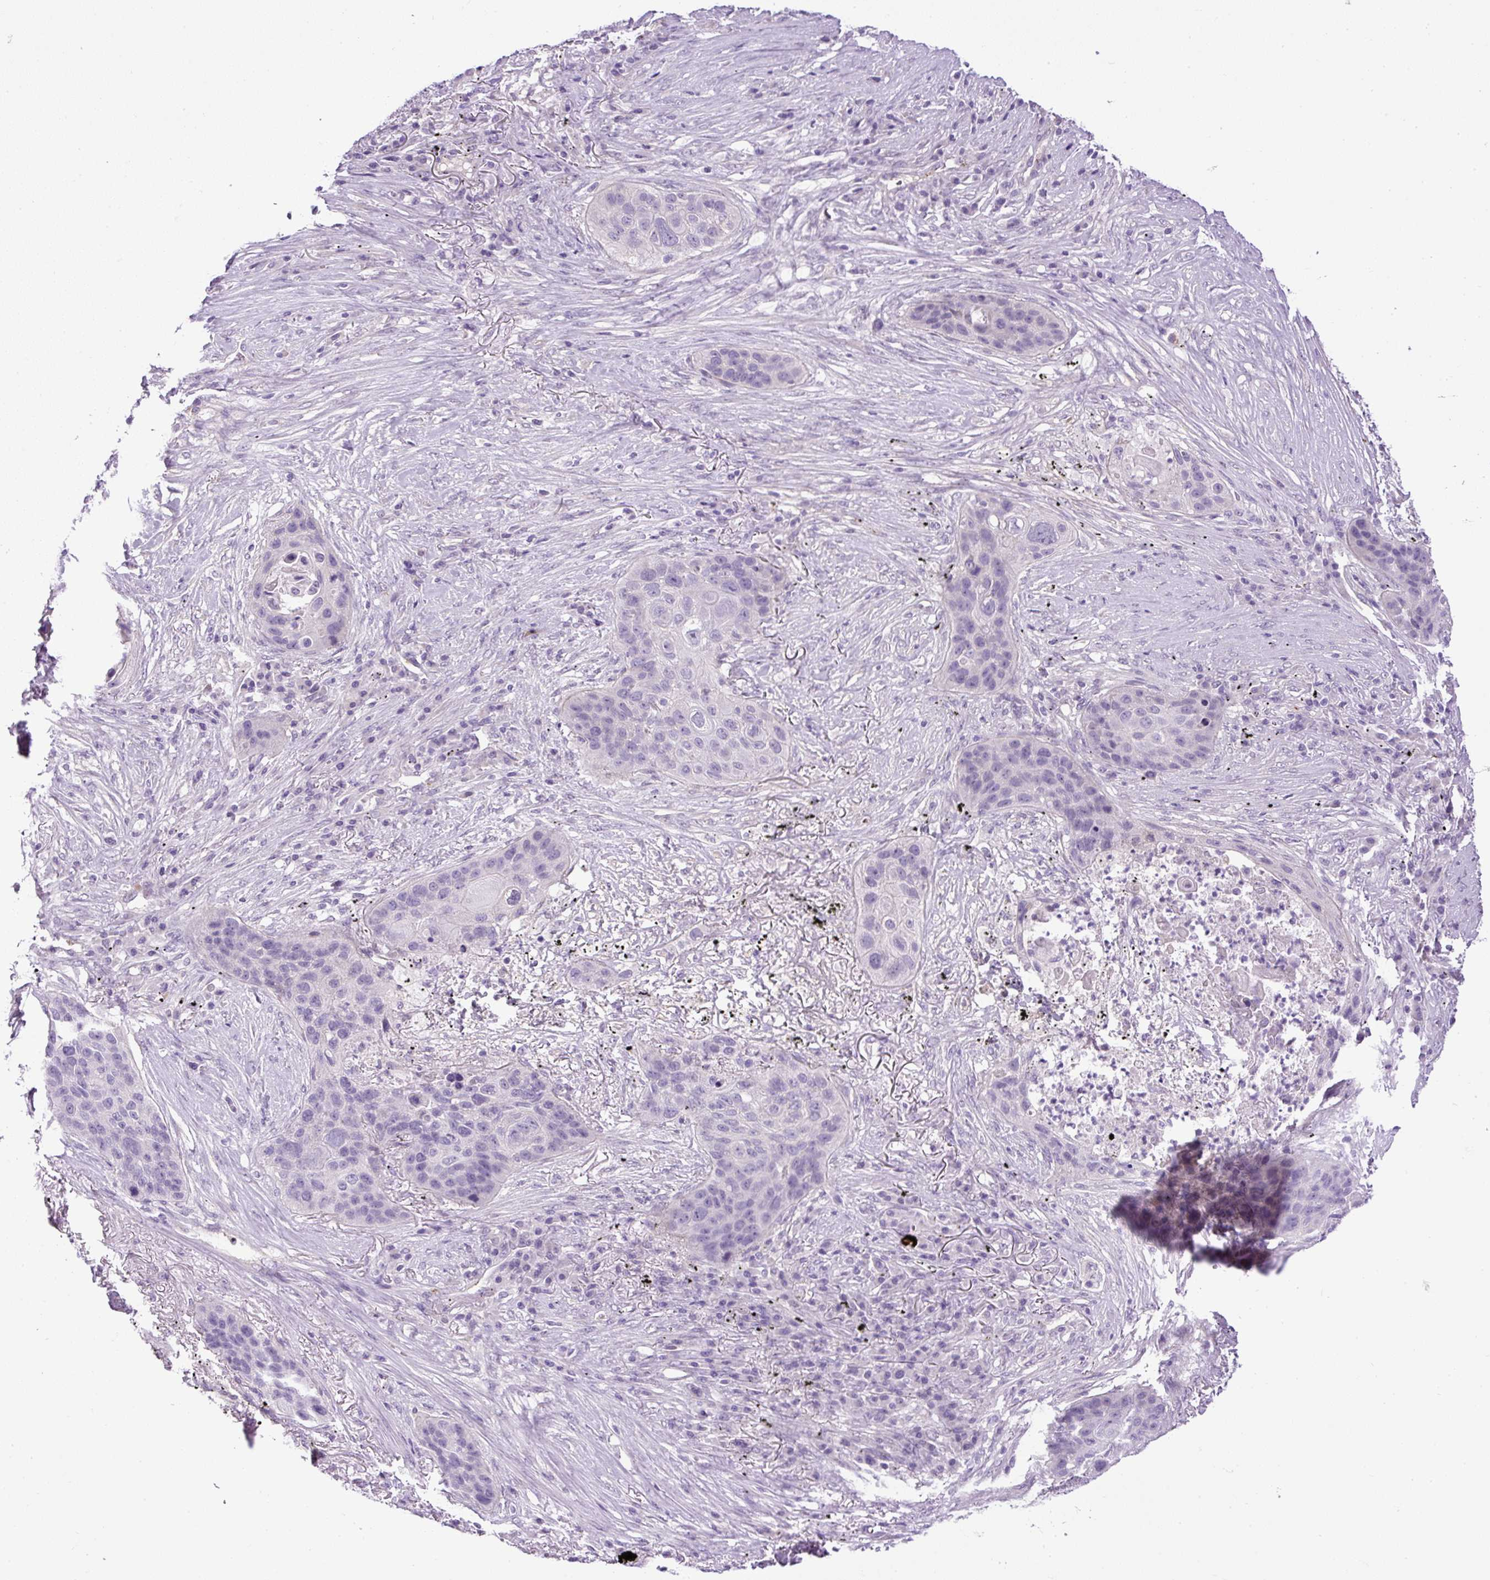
{"staining": {"intensity": "negative", "quantity": "none", "location": "none"}, "tissue": "lung cancer", "cell_type": "Tumor cells", "image_type": "cancer", "snomed": [{"axis": "morphology", "description": "Squamous cell carcinoma, NOS"}, {"axis": "topography", "description": "Lung"}], "caption": "Tumor cells are negative for protein expression in human squamous cell carcinoma (lung). The staining is performed using DAB brown chromogen with nuclei counter-stained in using hematoxylin.", "gene": "LEFTY2", "patient": {"sex": "female", "age": 63}}